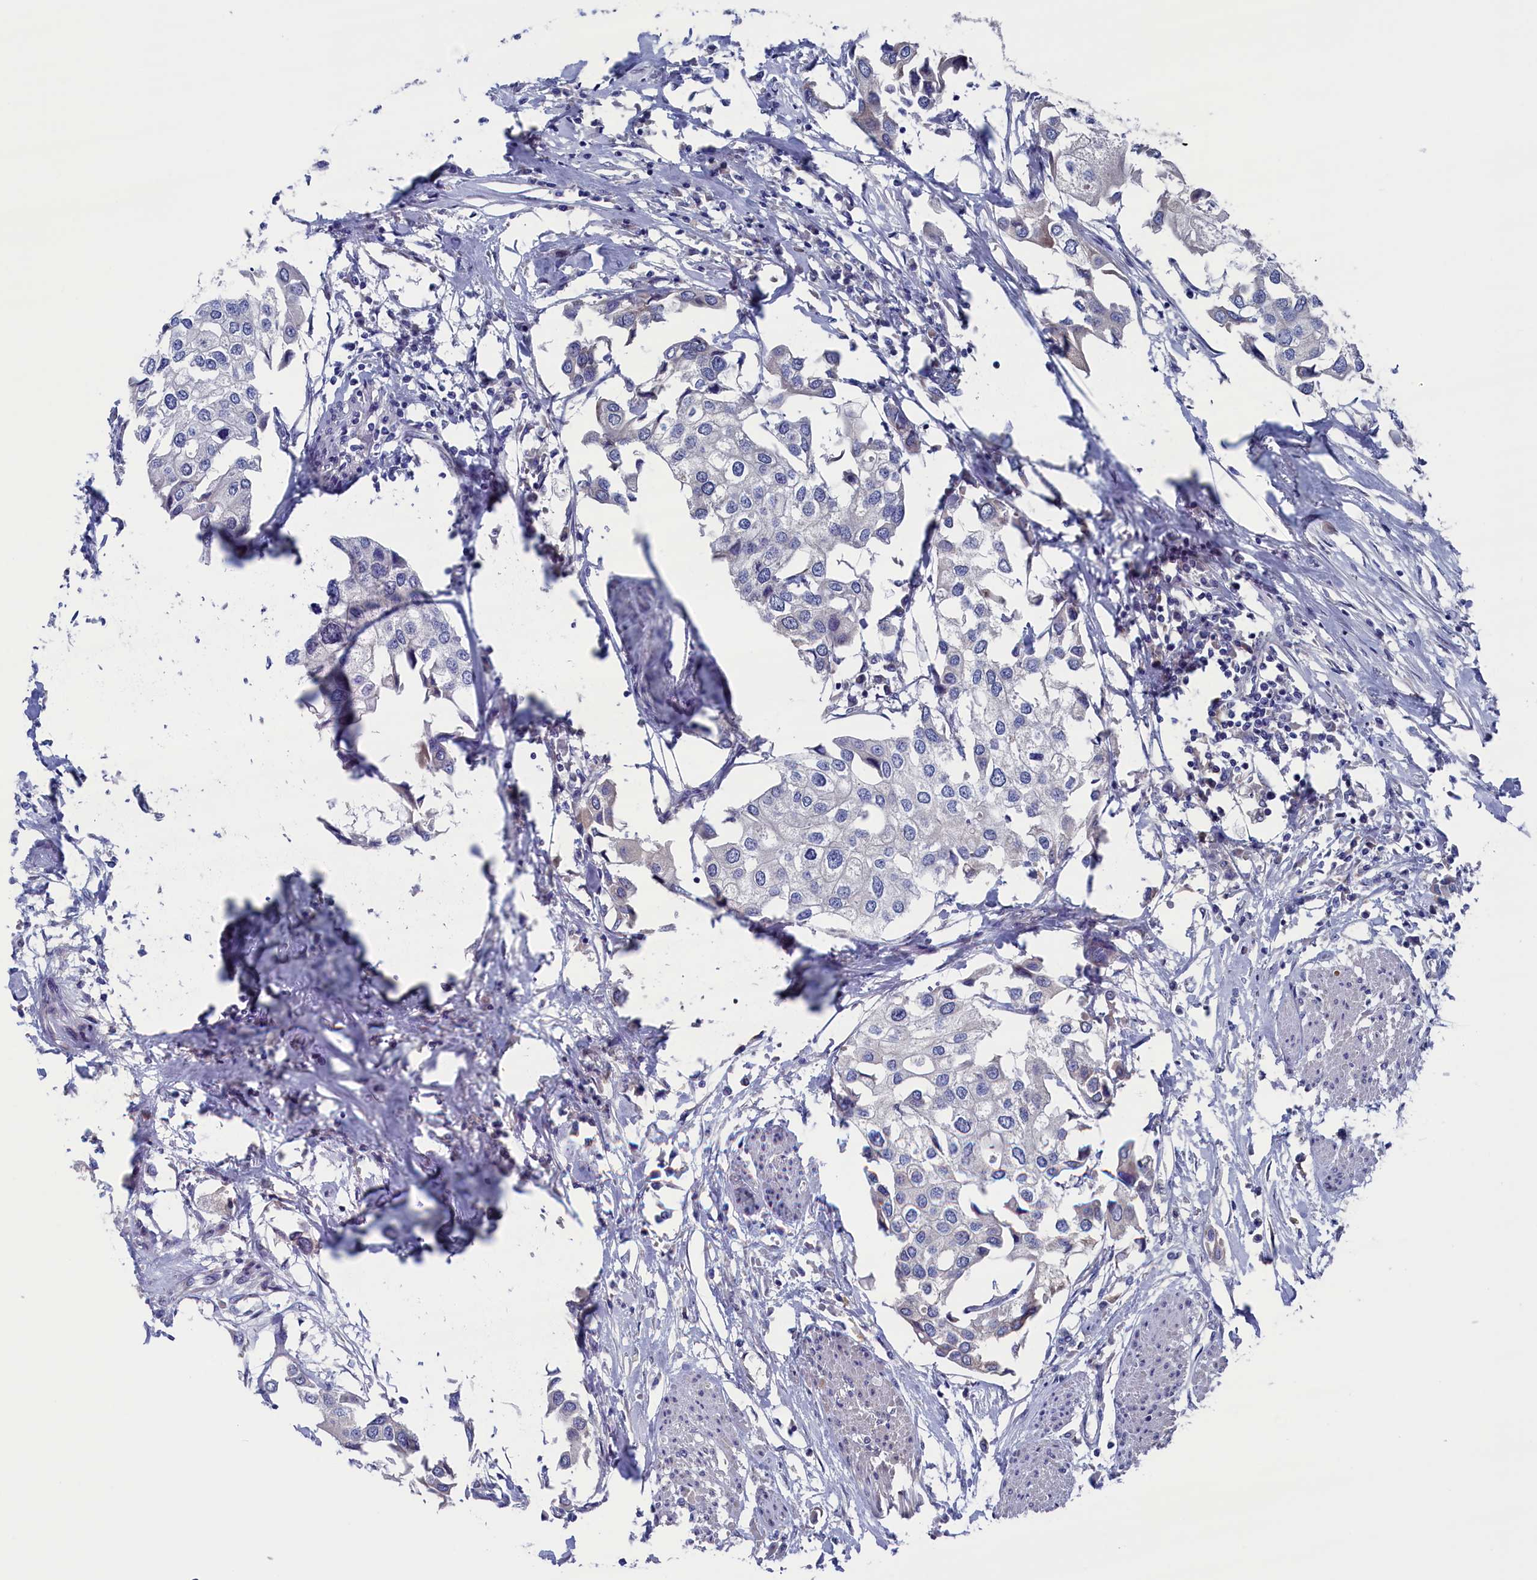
{"staining": {"intensity": "negative", "quantity": "none", "location": "none"}, "tissue": "urothelial cancer", "cell_type": "Tumor cells", "image_type": "cancer", "snomed": [{"axis": "morphology", "description": "Urothelial carcinoma, High grade"}, {"axis": "topography", "description": "Urinary bladder"}], "caption": "High power microscopy histopathology image of an immunohistochemistry (IHC) micrograph of urothelial cancer, revealing no significant positivity in tumor cells.", "gene": "SPATA13", "patient": {"sex": "male", "age": 64}}